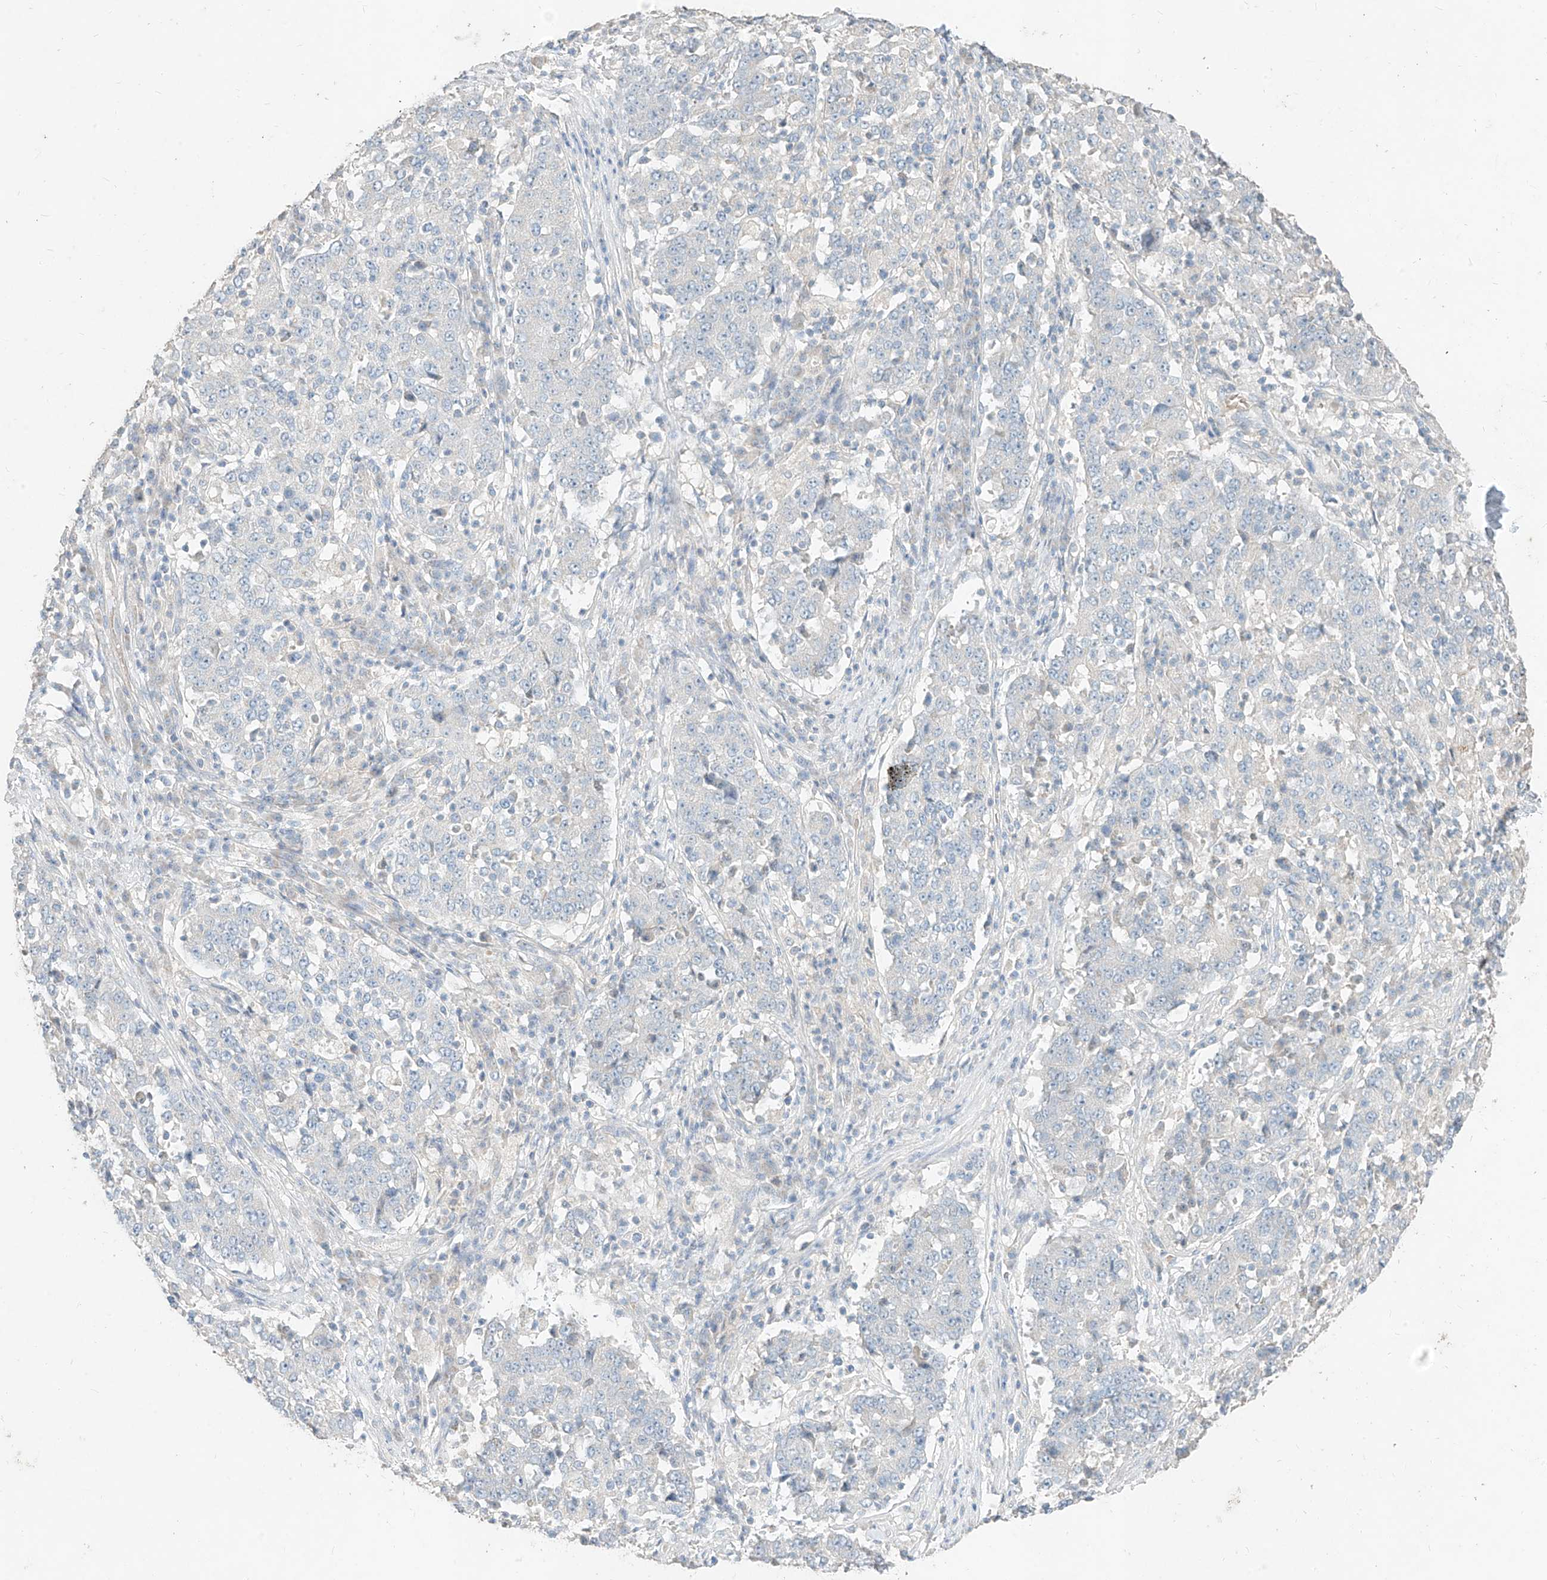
{"staining": {"intensity": "negative", "quantity": "none", "location": "none"}, "tissue": "stomach cancer", "cell_type": "Tumor cells", "image_type": "cancer", "snomed": [{"axis": "morphology", "description": "Adenocarcinoma, NOS"}, {"axis": "topography", "description": "Stomach"}], "caption": "Immunohistochemistry (IHC) micrograph of neoplastic tissue: human adenocarcinoma (stomach) stained with DAB reveals no significant protein staining in tumor cells.", "gene": "ZZEF1", "patient": {"sex": "male", "age": 59}}